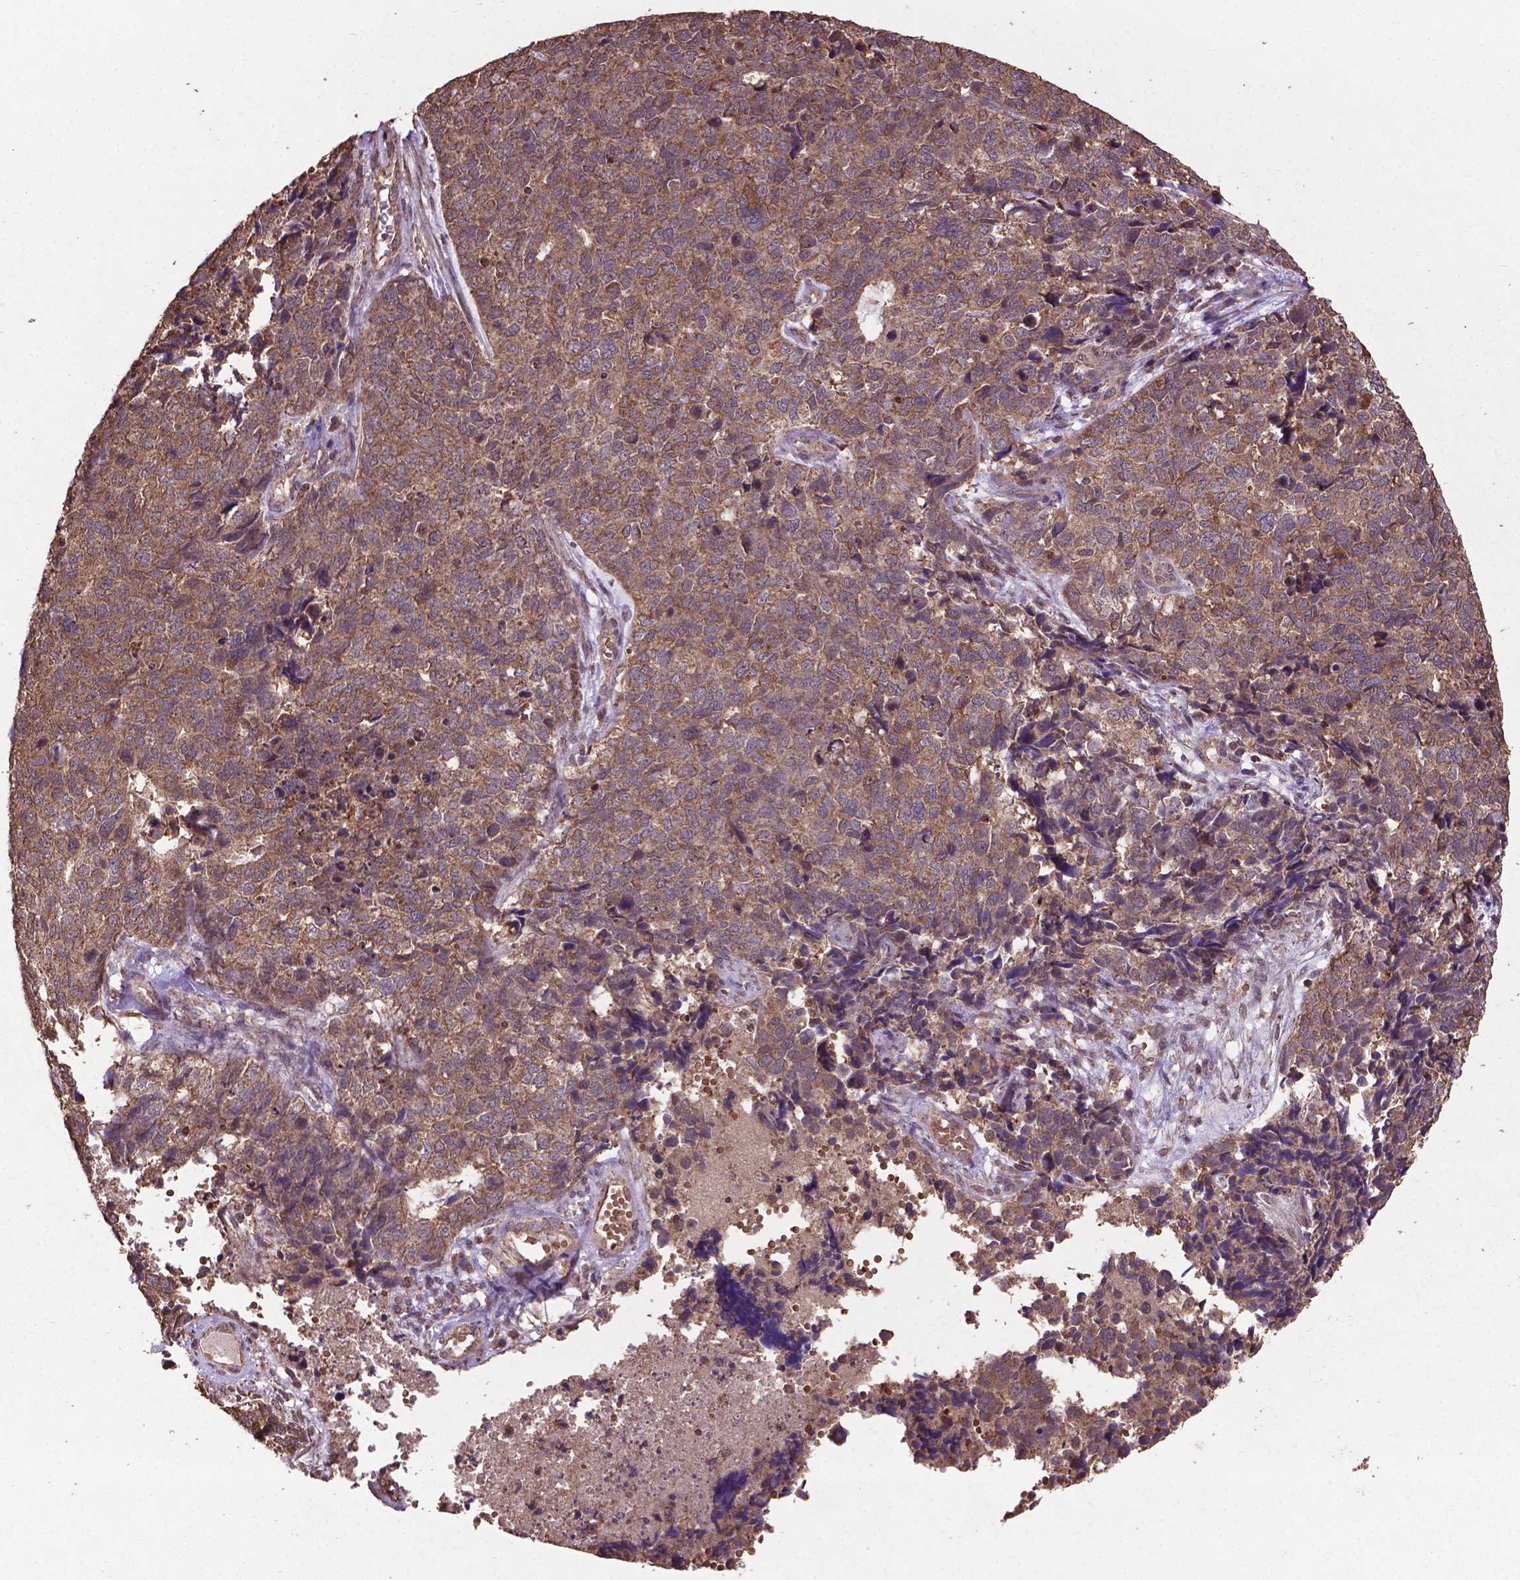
{"staining": {"intensity": "moderate", "quantity": ">75%", "location": "cytoplasmic/membranous"}, "tissue": "cervical cancer", "cell_type": "Tumor cells", "image_type": "cancer", "snomed": [{"axis": "morphology", "description": "Squamous cell carcinoma, NOS"}, {"axis": "topography", "description": "Cervix"}], "caption": "Cervical cancer stained with IHC reveals moderate cytoplasmic/membranous staining in about >75% of tumor cells.", "gene": "DCAF1", "patient": {"sex": "female", "age": 63}}